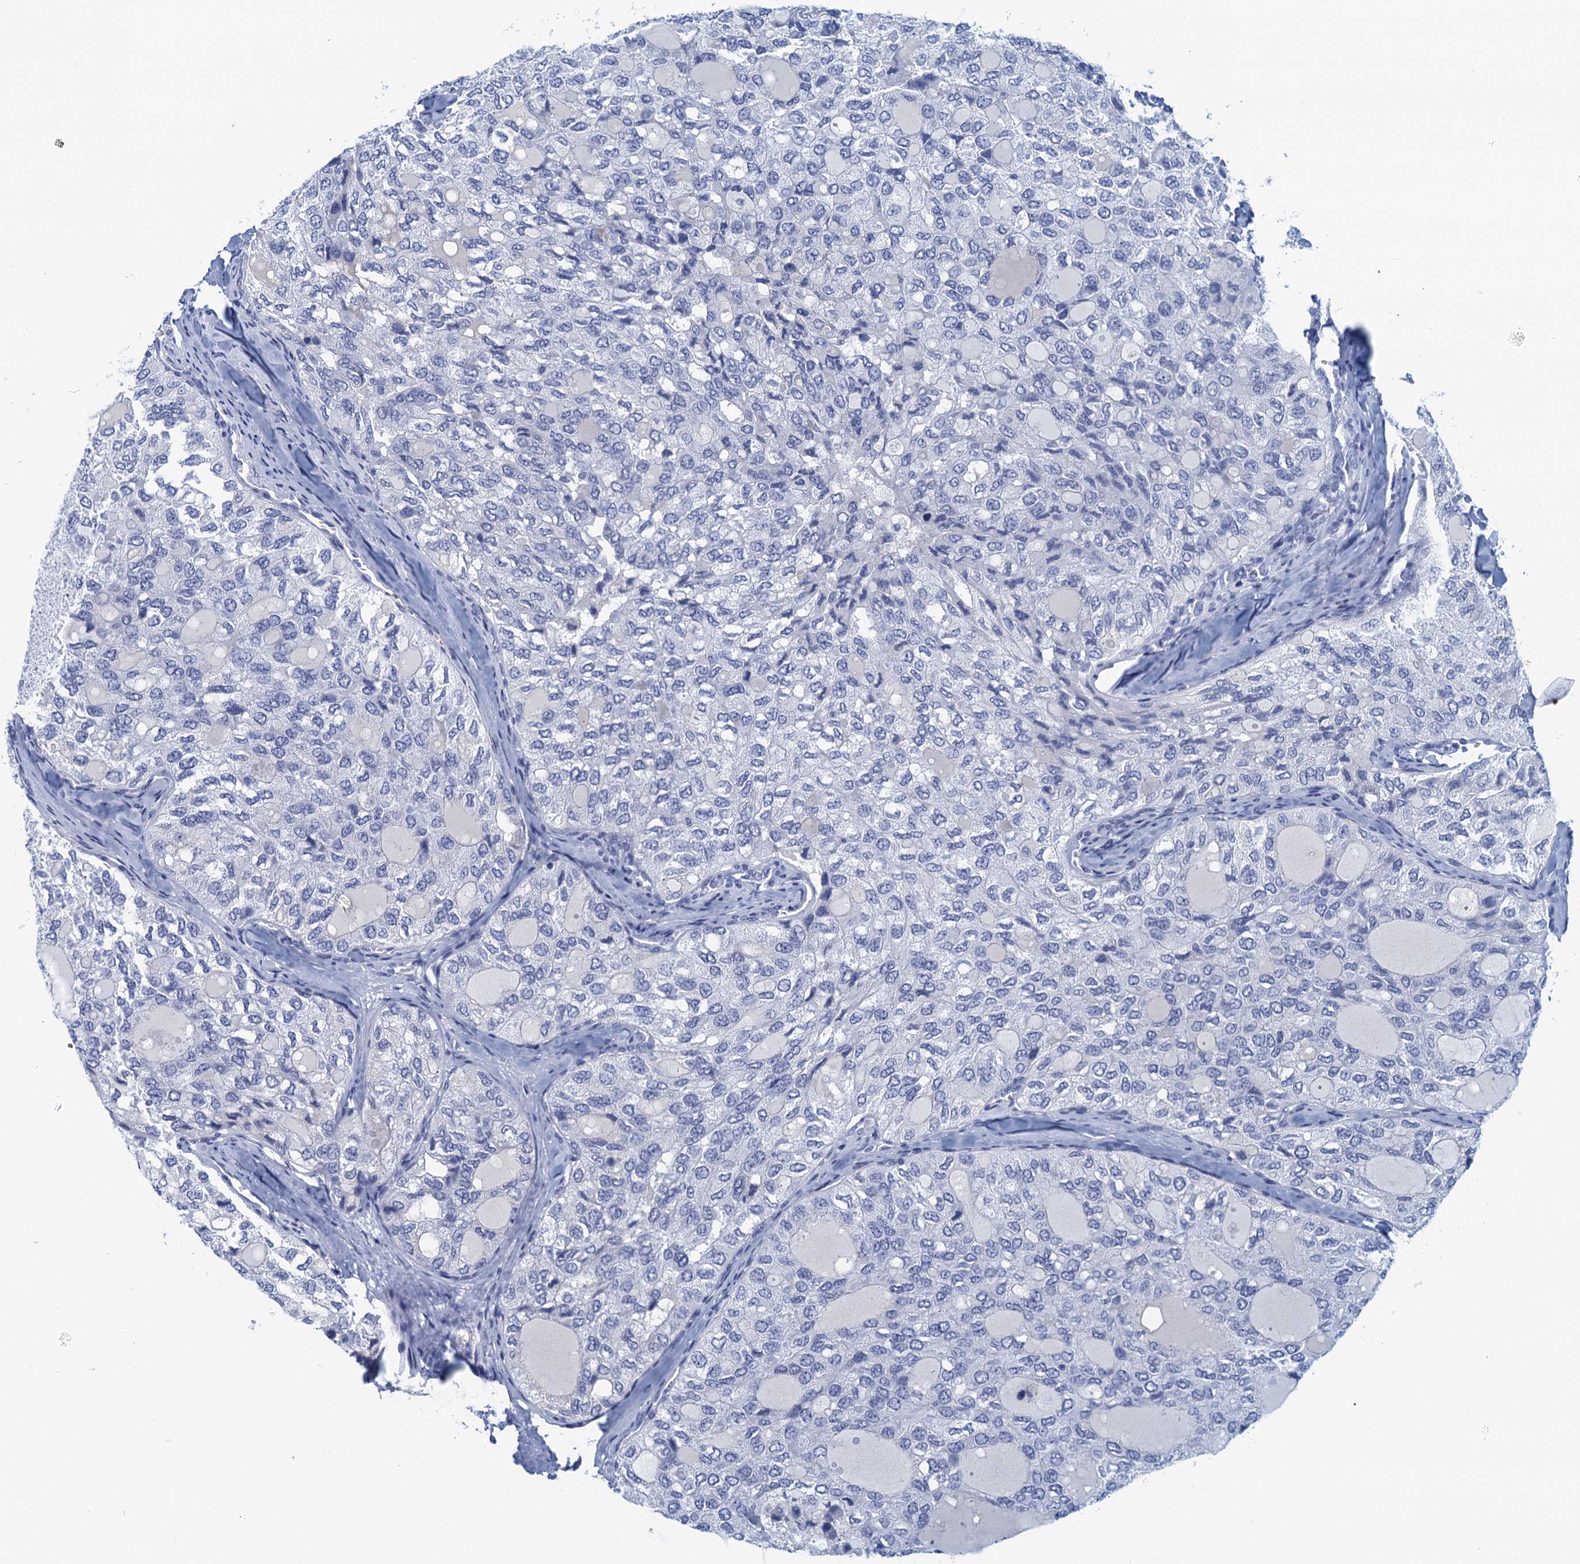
{"staining": {"intensity": "negative", "quantity": "none", "location": "none"}, "tissue": "thyroid cancer", "cell_type": "Tumor cells", "image_type": "cancer", "snomed": [{"axis": "morphology", "description": "Follicular adenoma carcinoma, NOS"}, {"axis": "topography", "description": "Thyroid gland"}], "caption": "DAB (3,3'-diaminobenzidine) immunohistochemical staining of thyroid follicular adenoma carcinoma demonstrates no significant staining in tumor cells.", "gene": "CYP51A1", "patient": {"sex": "male", "age": 75}}